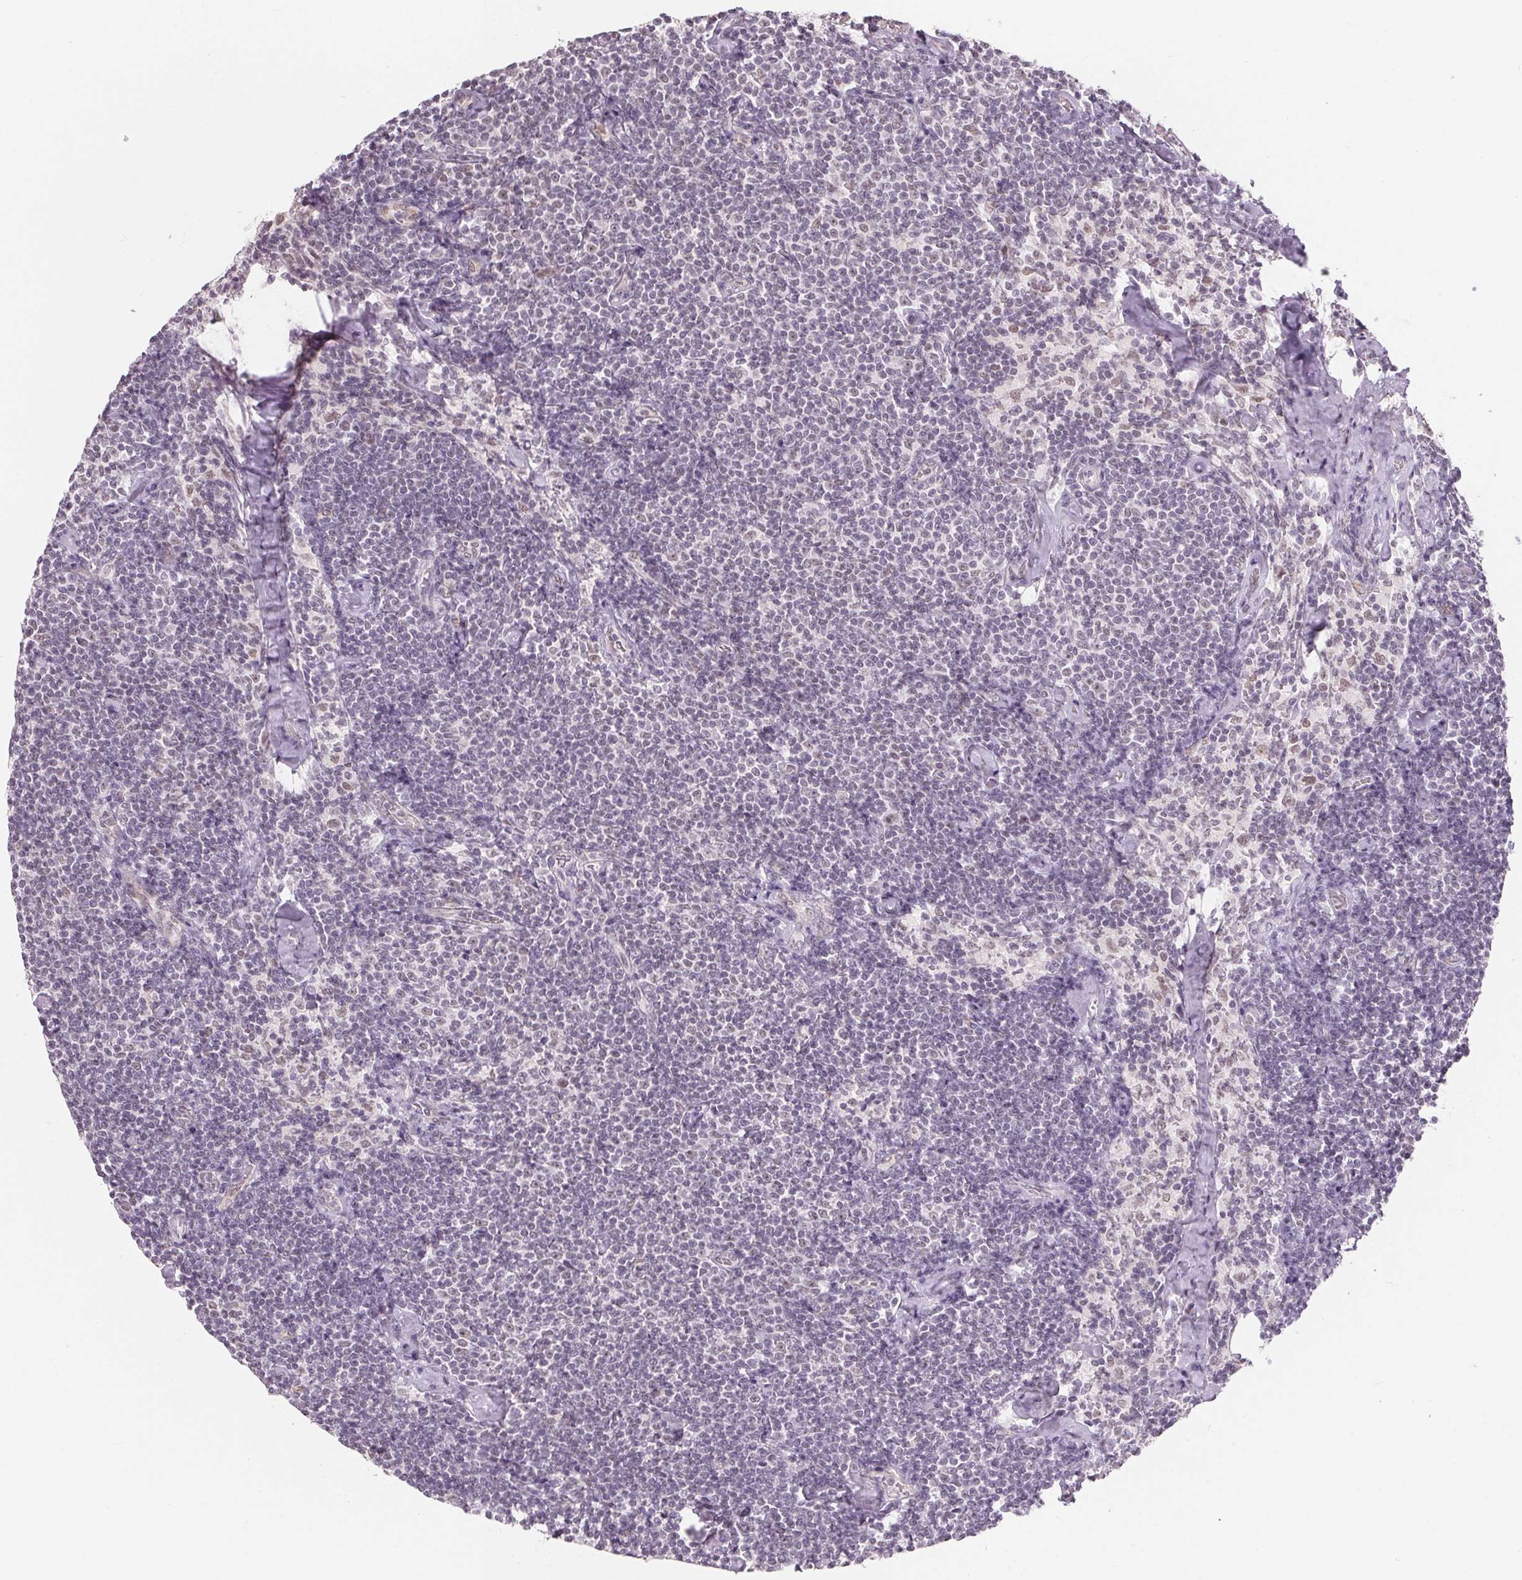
{"staining": {"intensity": "negative", "quantity": "none", "location": "none"}, "tissue": "lymphoma", "cell_type": "Tumor cells", "image_type": "cancer", "snomed": [{"axis": "morphology", "description": "Malignant lymphoma, non-Hodgkin's type, Low grade"}, {"axis": "topography", "description": "Lymph node"}], "caption": "Lymphoma was stained to show a protein in brown. There is no significant staining in tumor cells.", "gene": "NXF3", "patient": {"sex": "male", "age": 81}}